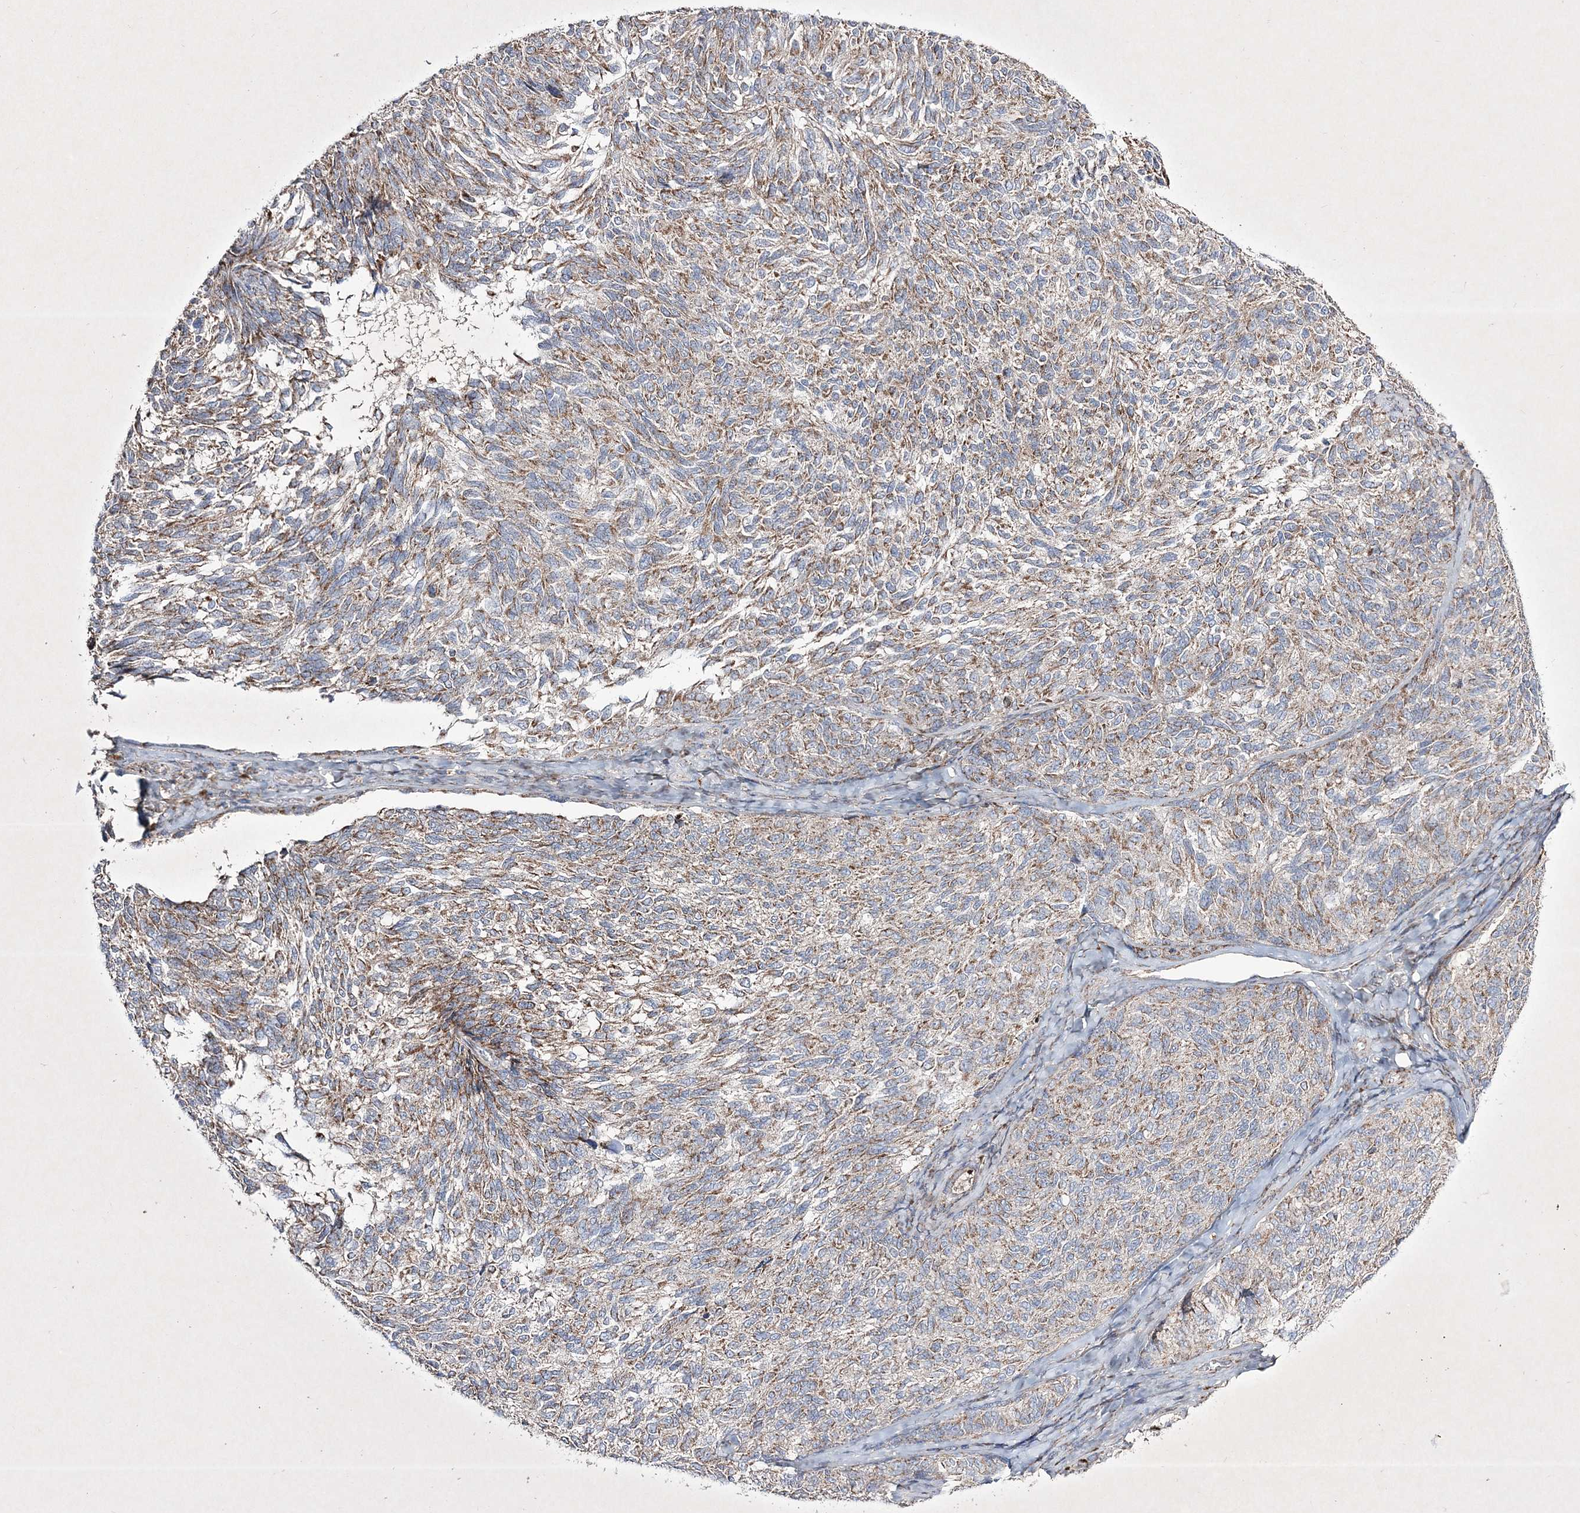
{"staining": {"intensity": "moderate", "quantity": ">75%", "location": "cytoplasmic/membranous"}, "tissue": "melanoma", "cell_type": "Tumor cells", "image_type": "cancer", "snomed": [{"axis": "morphology", "description": "Malignant melanoma, NOS"}, {"axis": "topography", "description": "Skin"}], "caption": "Immunohistochemistry (IHC) micrograph of human melanoma stained for a protein (brown), which shows medium levels of moderate cytoplasmic/membranous expression in approximately >75% of tumor cells.", "gene": "RICTOR", "patient": {"sex": "female", "age": 73}}